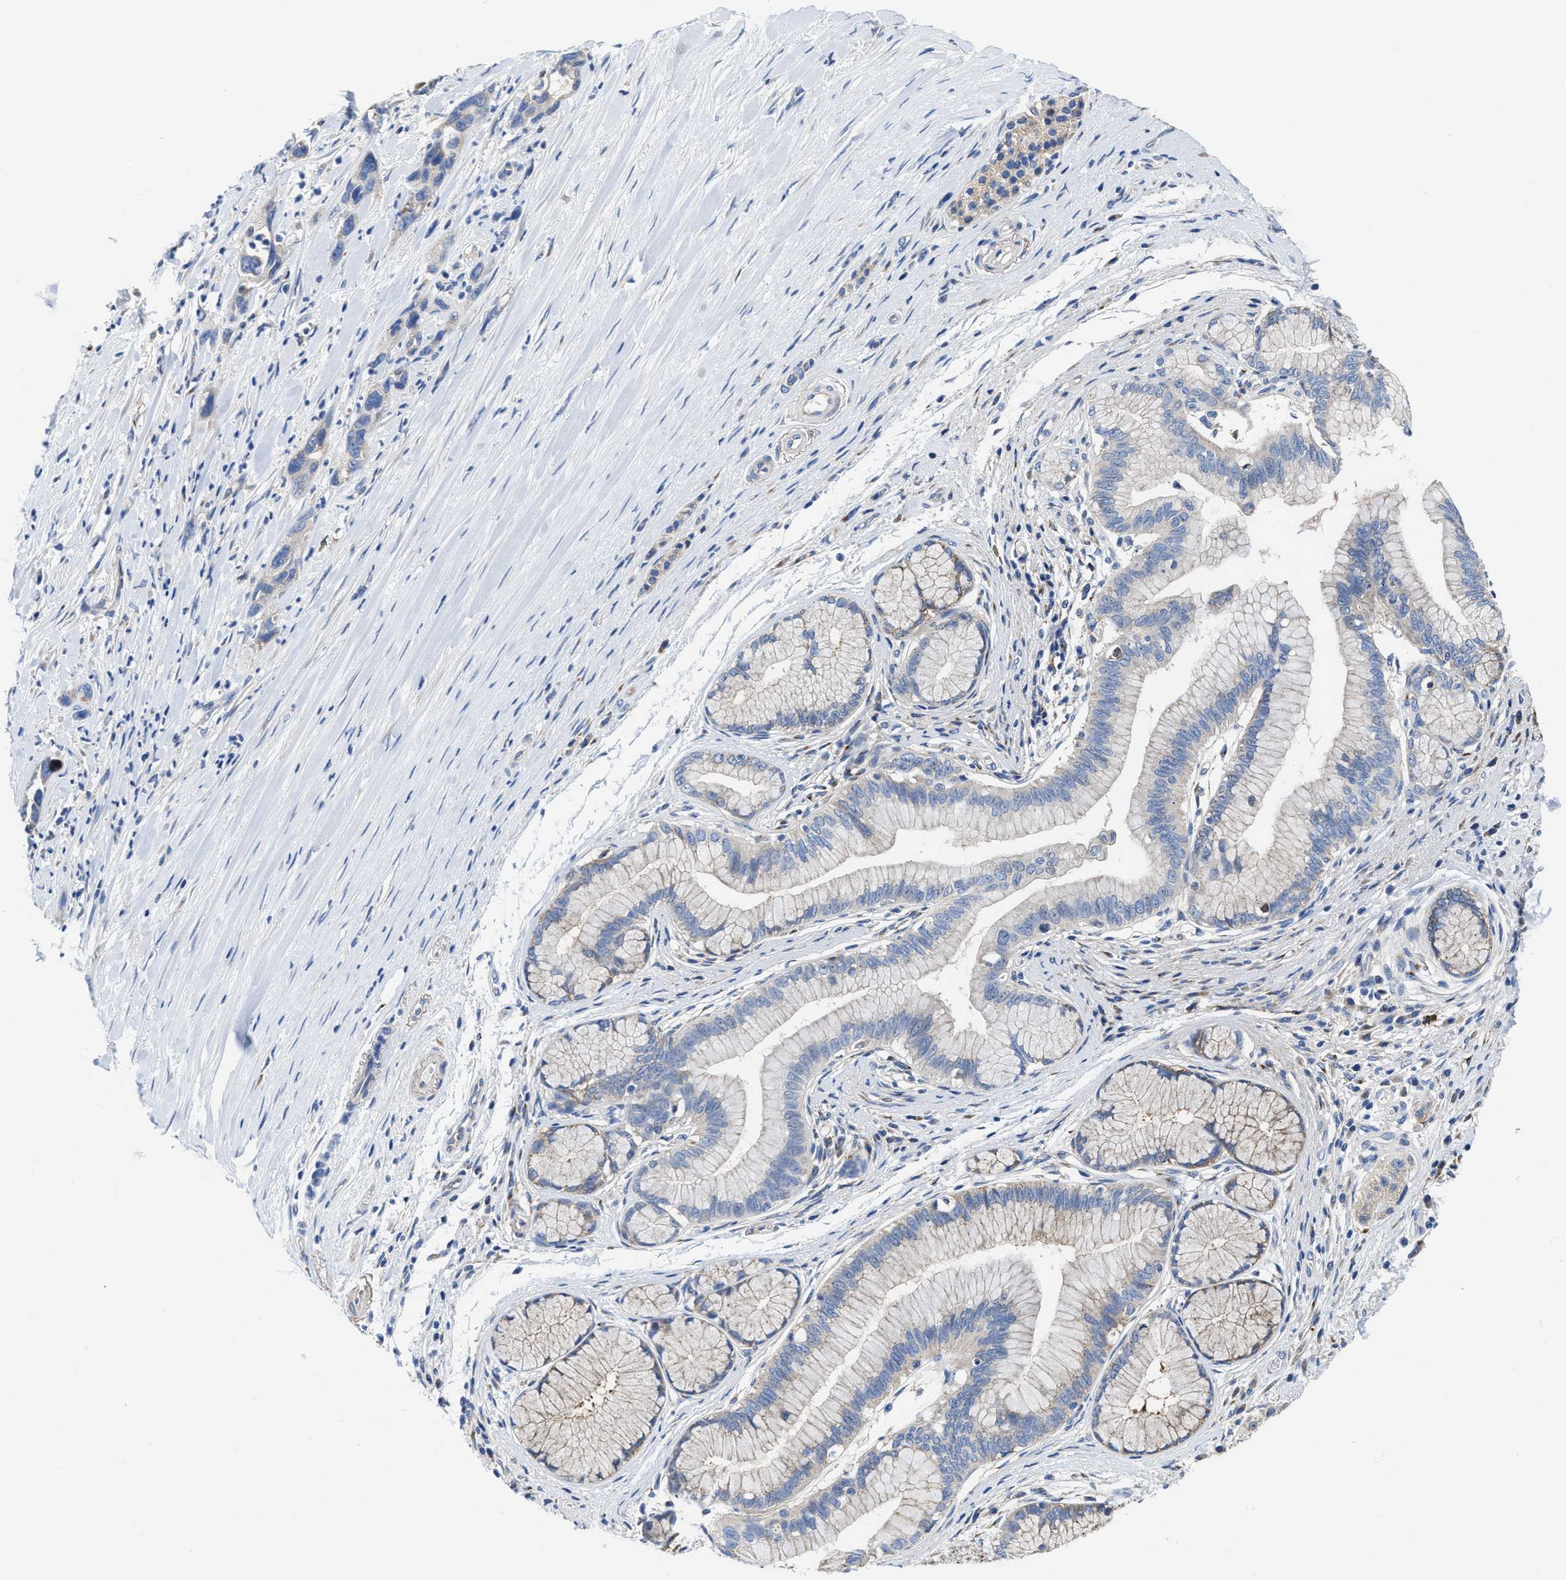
{"staining": {"intensity": "negative", "quantity": "none", "location": "none"}, "tissue": "pancreatic cancer", "cell_type": "Tumor cells", "image_type": "cancer", "snomed": [{"axis": "morphology", "description": "Adenocarcinoma, NOS"}, {"axis": "topography", "description": "Pancreas"}], "caption": "A high-resolution histopathology image shows IHC staining of pancreatic adenocarcinoma, which displays no significant expression in tumor cells. The staining was performed using DAB to visualize the protein expression in brown, while the nuclei were stained in blue with hematoxylin (Magnification: 20x).", "gene": "TMEM30A", "patient": {"sex": "female", "age": 70}}